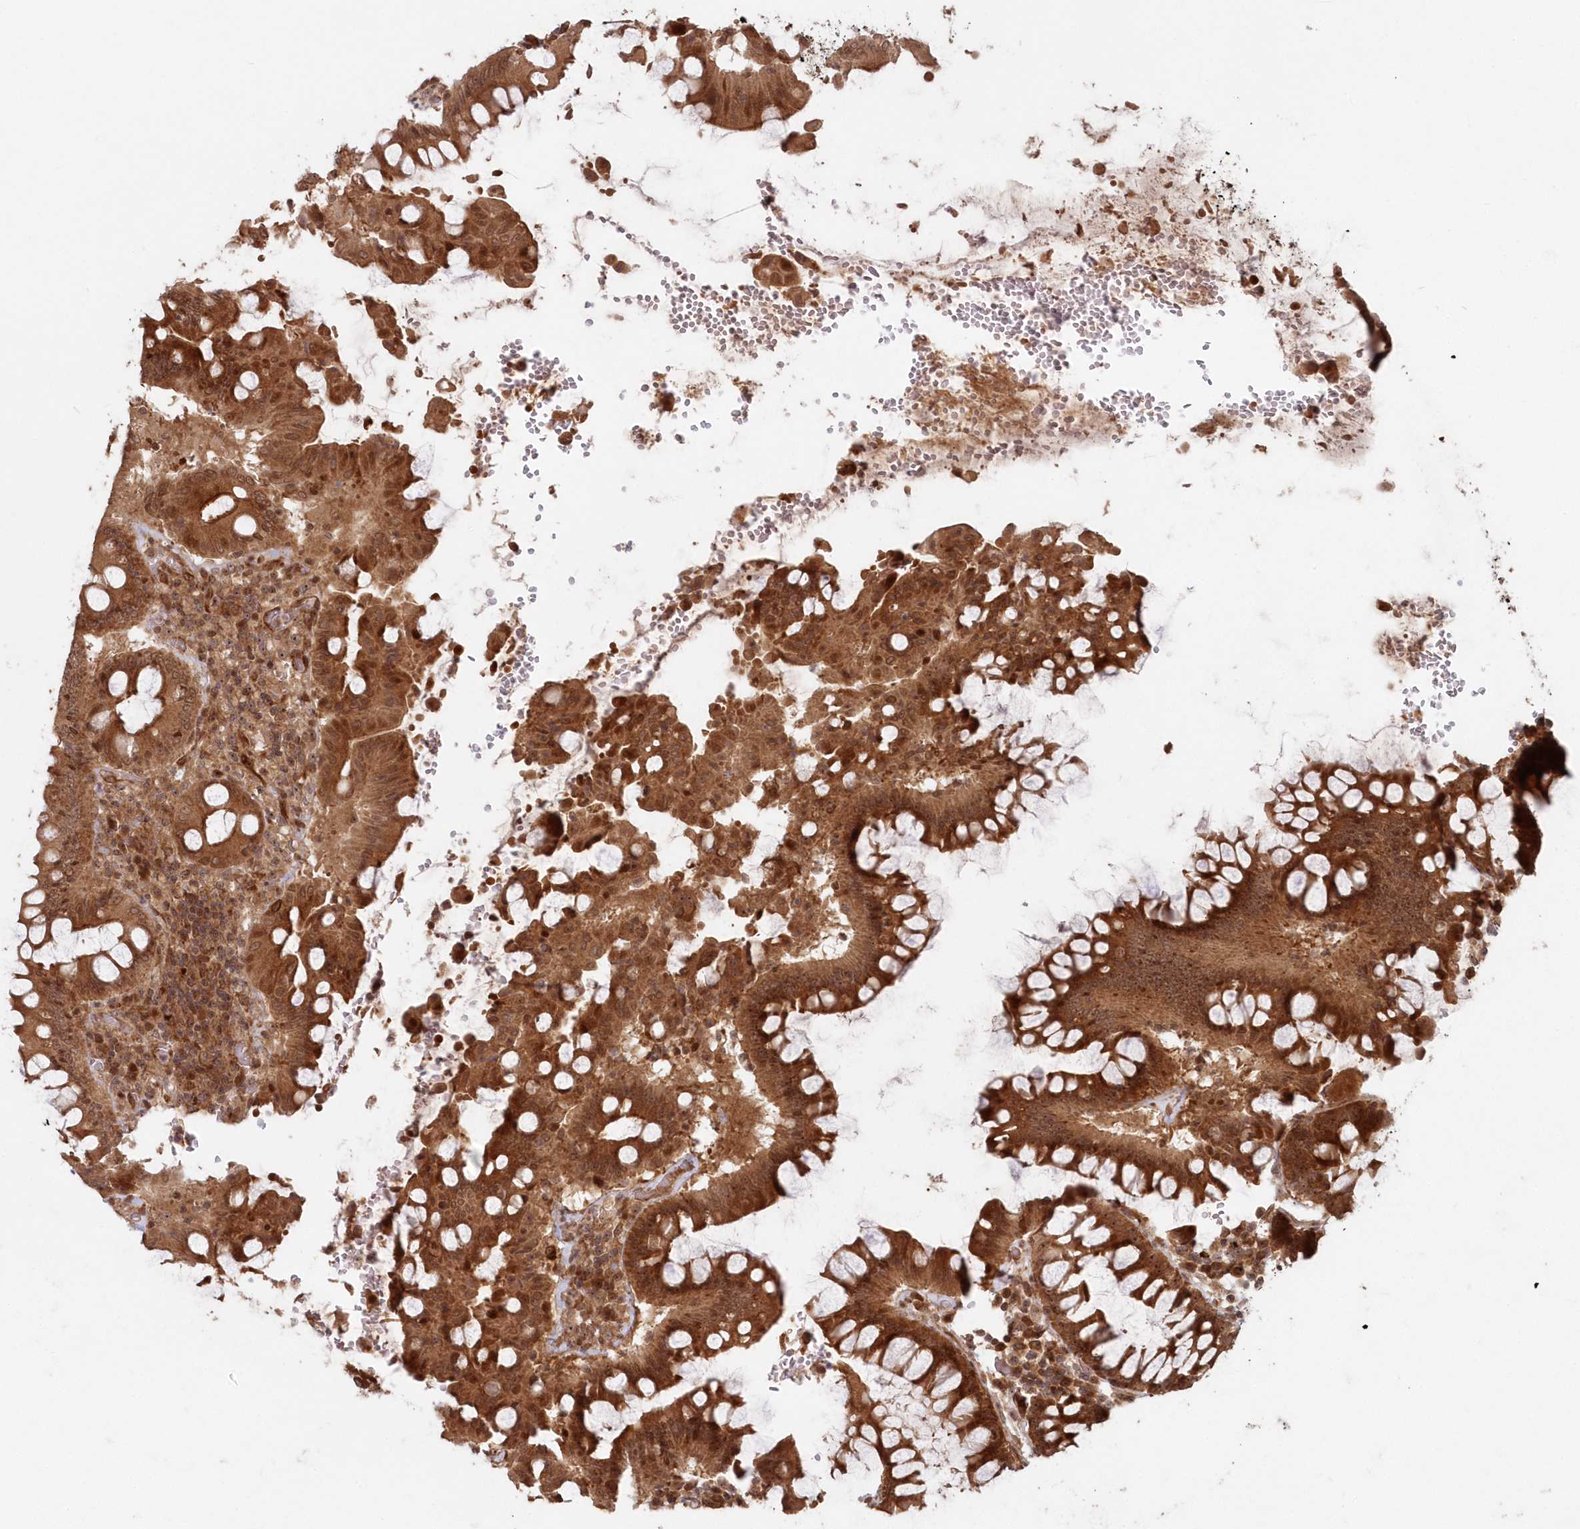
{"staining": {"intensity": "strong", "quantity": ">75%", "location": "cytoplasmic/membranous"}, "tissue": "colorectal cancer", "cell_type": "Tumor cells", "image_type": "cancer", "snomed": [{"axis": "morphology", "description": "Normal tissue, NOS"}, {"axis": "morphology", "description": "Adenocarcinoma, NOS"}, {"axis": "topography", "description": "Colon"}], "caption": "Immunohistochemical staining of human colorectal adenocarcinoma displays strong cytoplasmic/membranous protein expression in about >75% of tumor cells. Using DAB (3,3'-diaminobenzidine) (brown) and hematoxylin (blue) stains, captured at high magnification using brightfield microscopy.", "gene": "SERINC1", "patient": {"sex": "female", "age": 75}}